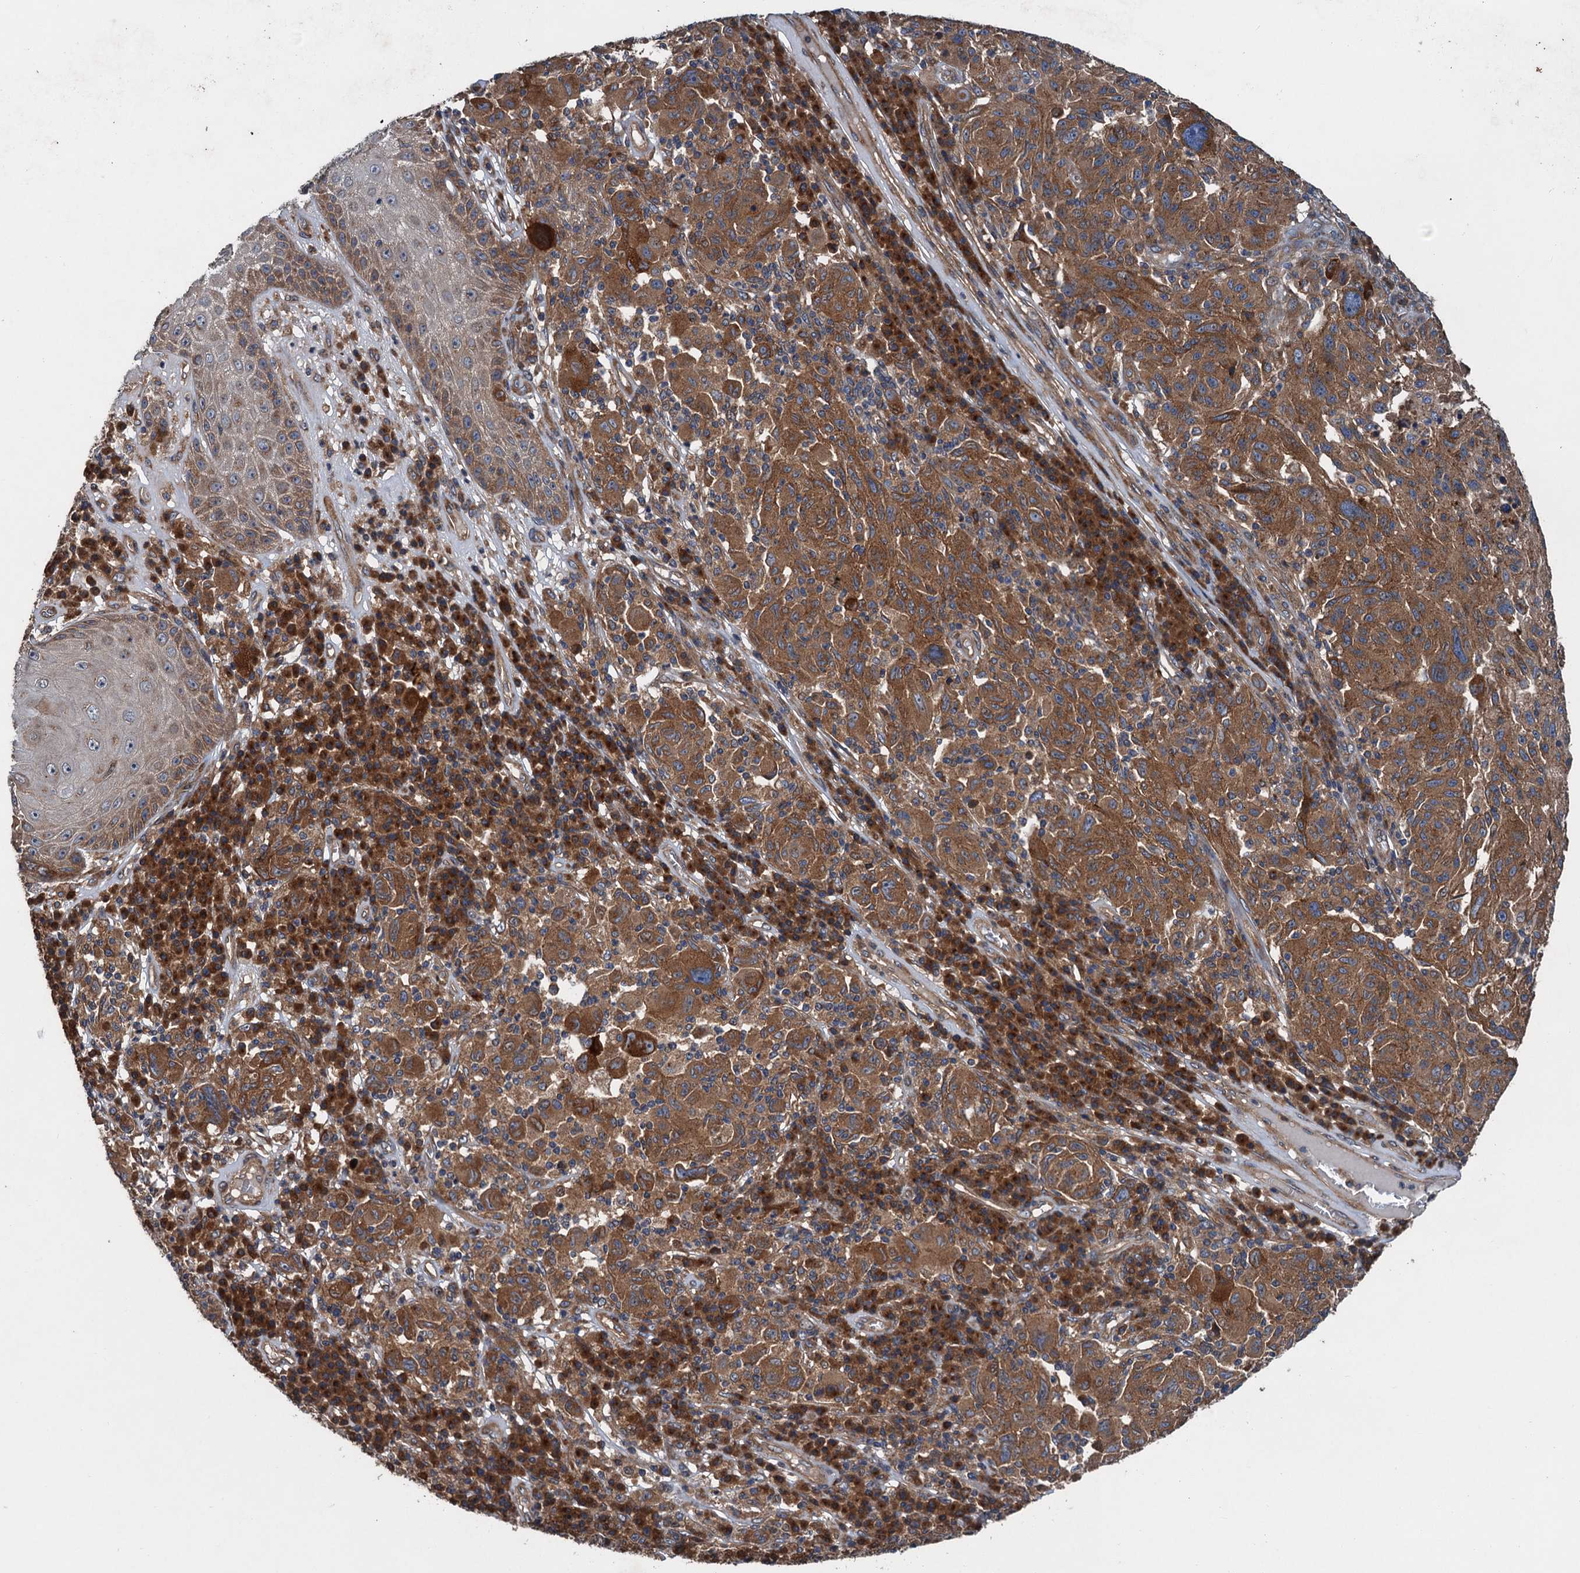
{"staining": {"intensity": "strong", "quantity": ">75%", "location": "cytoplasmic/membranous"}, "tissue": "melanoma", "cell_type": "Tumor cells", "image_type": "cancer", "snomed": [{"axis": "morphology", "description": "Malignant melanoma, NOS"}, {"axis": "topography", "description": "Skin"}], "caption": "Immunohistochemistry (IHC) of malignant melanoma exhibits high levels of strong cytoplasmic/membranous staining in approximately >75% of tumor cells.", "gene": "COG3", "patient": {"sex": "male", "age": 53}}